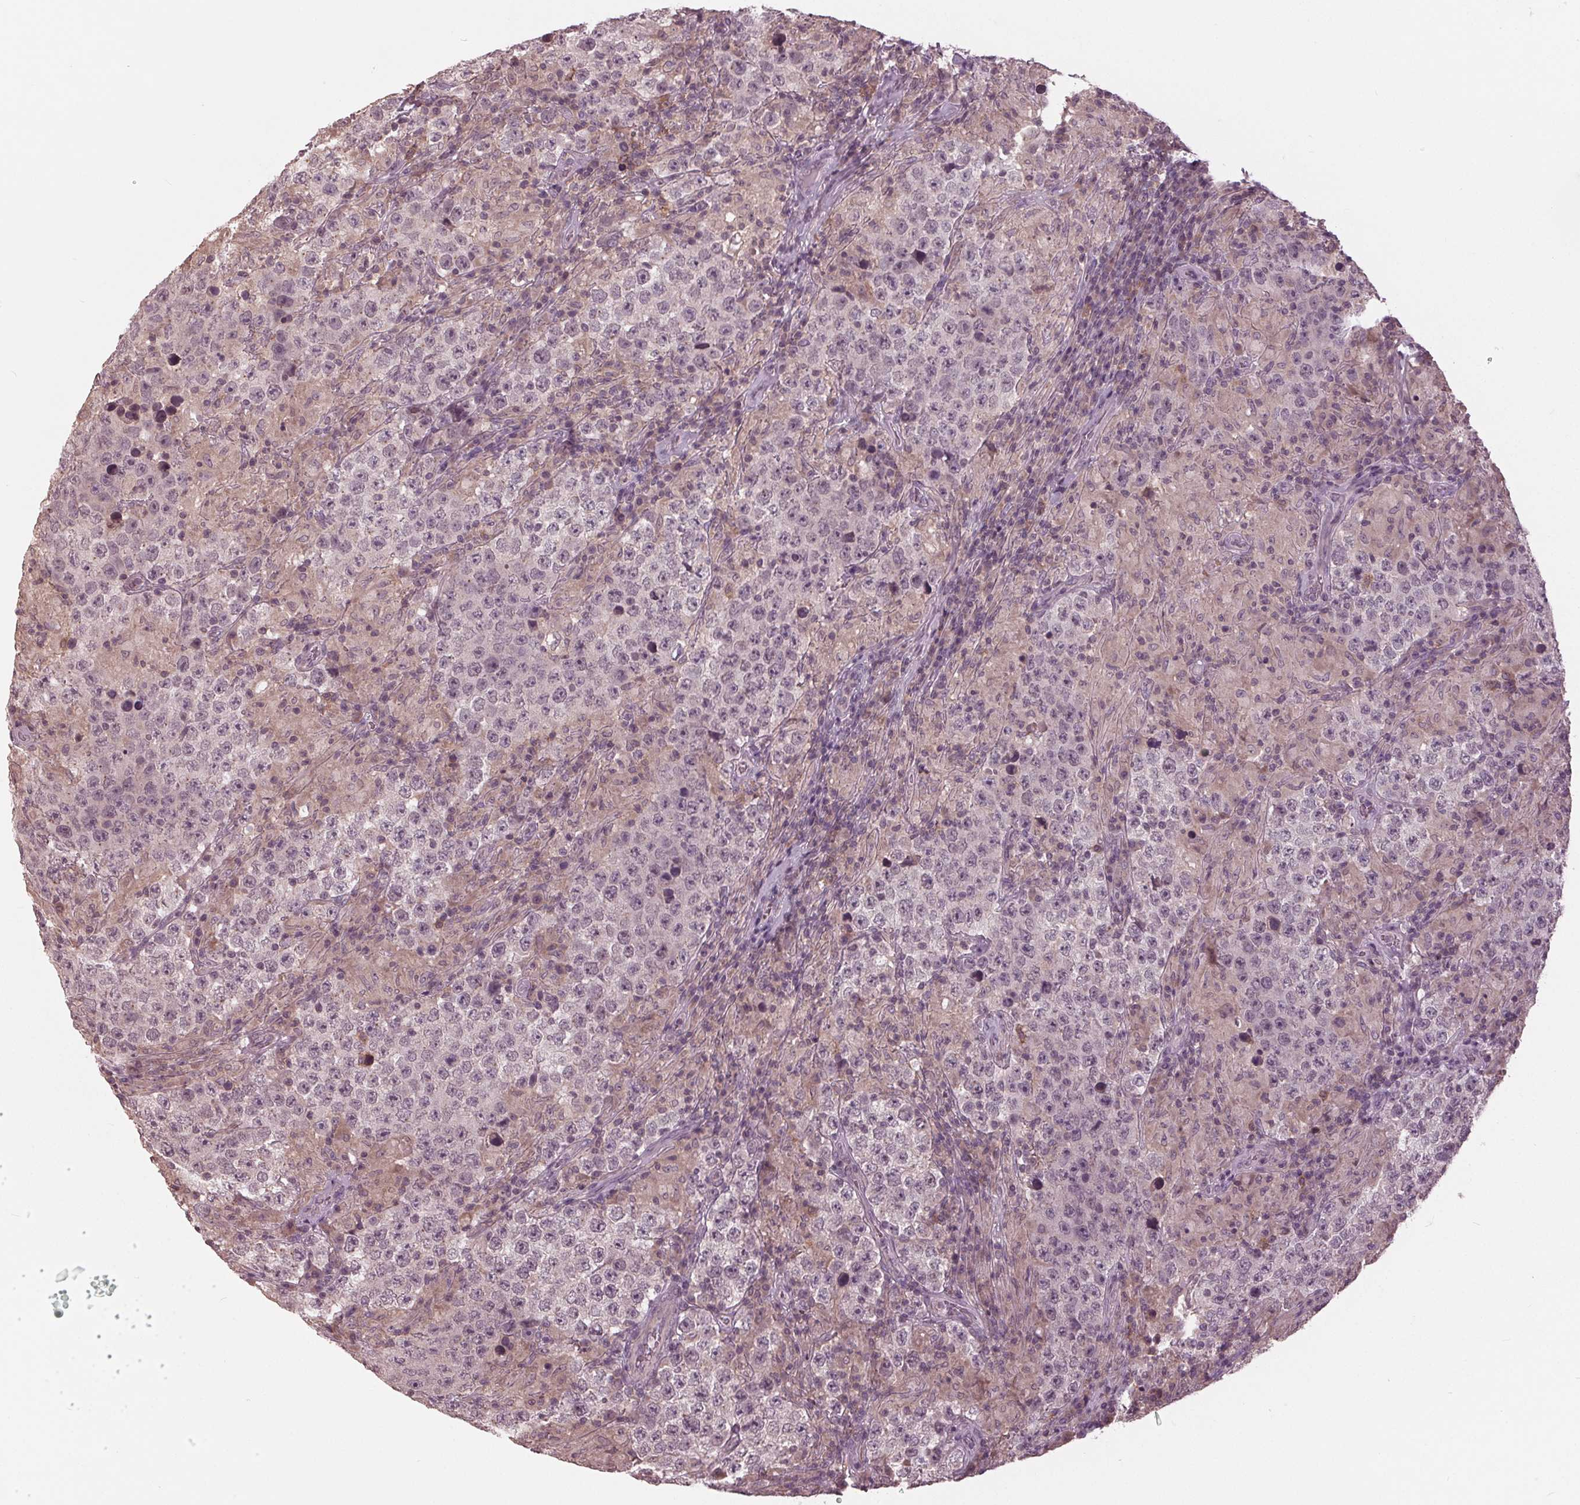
{"staining": {"intensity": "negative", "quantity": "none", "location": "none"}, "tissue": "testis cancer", "cell_type": "Tumor cells", "image_type": "cancer", "snomed": [{"axis": "morphology", "description": "Seminoma, NOS"}, {"axis": "morphology", "description": "Carcinoma, Embryonal, NOS"}, {"axis": "topography", "description": "Testis"}], "caption": "Immunohistochemical staining of testis seminoma shows no significant staining in tumor cells.", "gene": "SIGLEC6", "patient": {"sex": "male", "age": 41}}